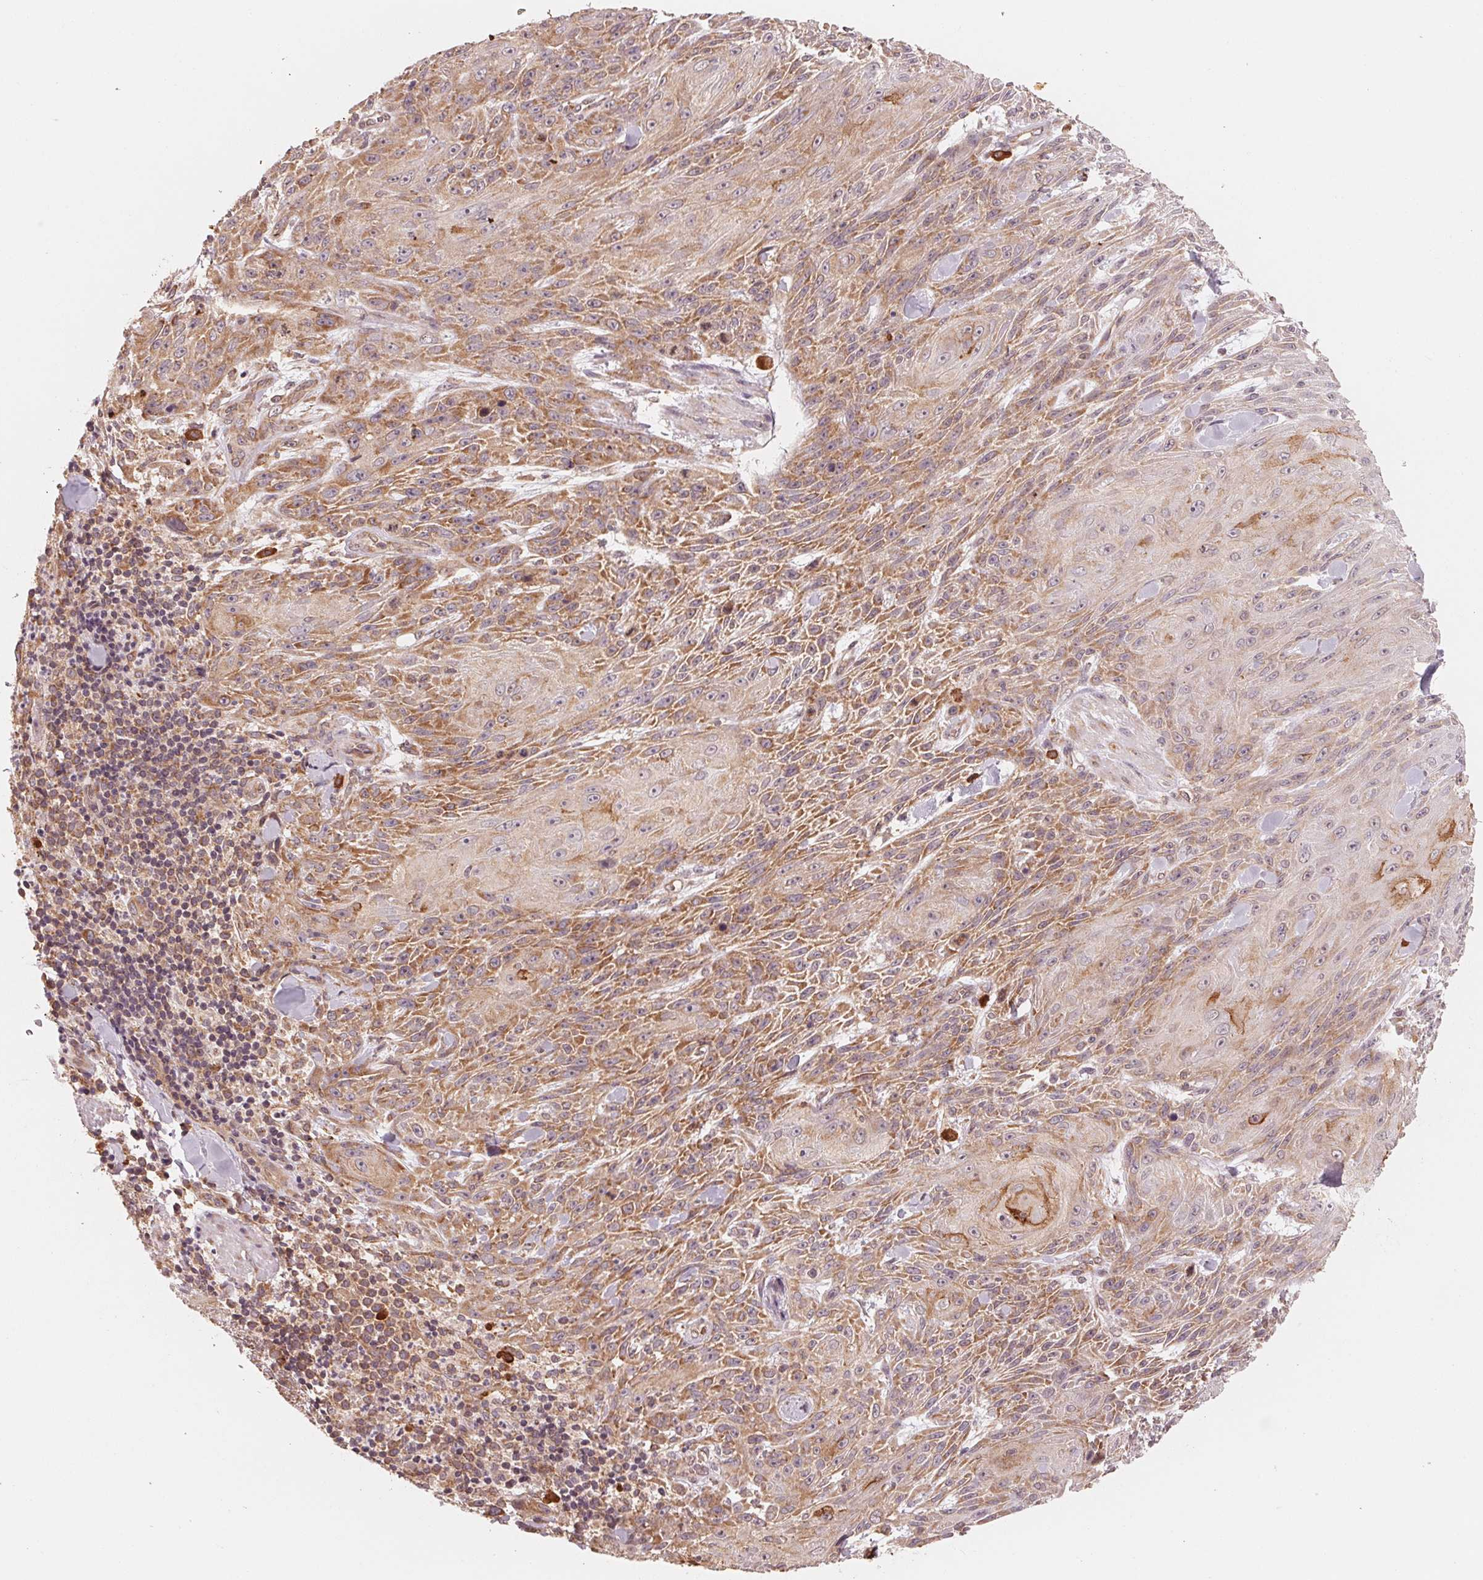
{"staining": {"intensity": "moderate", "quantity": ">75%", "location": "cytoplasmic/membranous"}, "tissue": "skin cancer", "cell_type": "Tumor cells", "image_type": "cancer", "snomed": [{"axis": "morphology", "description": "Squamous cell carcinoma, NOS"}, {"axis": "topography", "description": "Skin"}], "caption": "Skin cancer (squamous cell carcinoma) stained for a protein shows moderate cytoplasmic/membranous positivity in tumor cells. (DAB IHC with brightfield microscopy, high magnification).", "gene": "GIGYF2", "patient": {"sex": "male", "age": 88}}